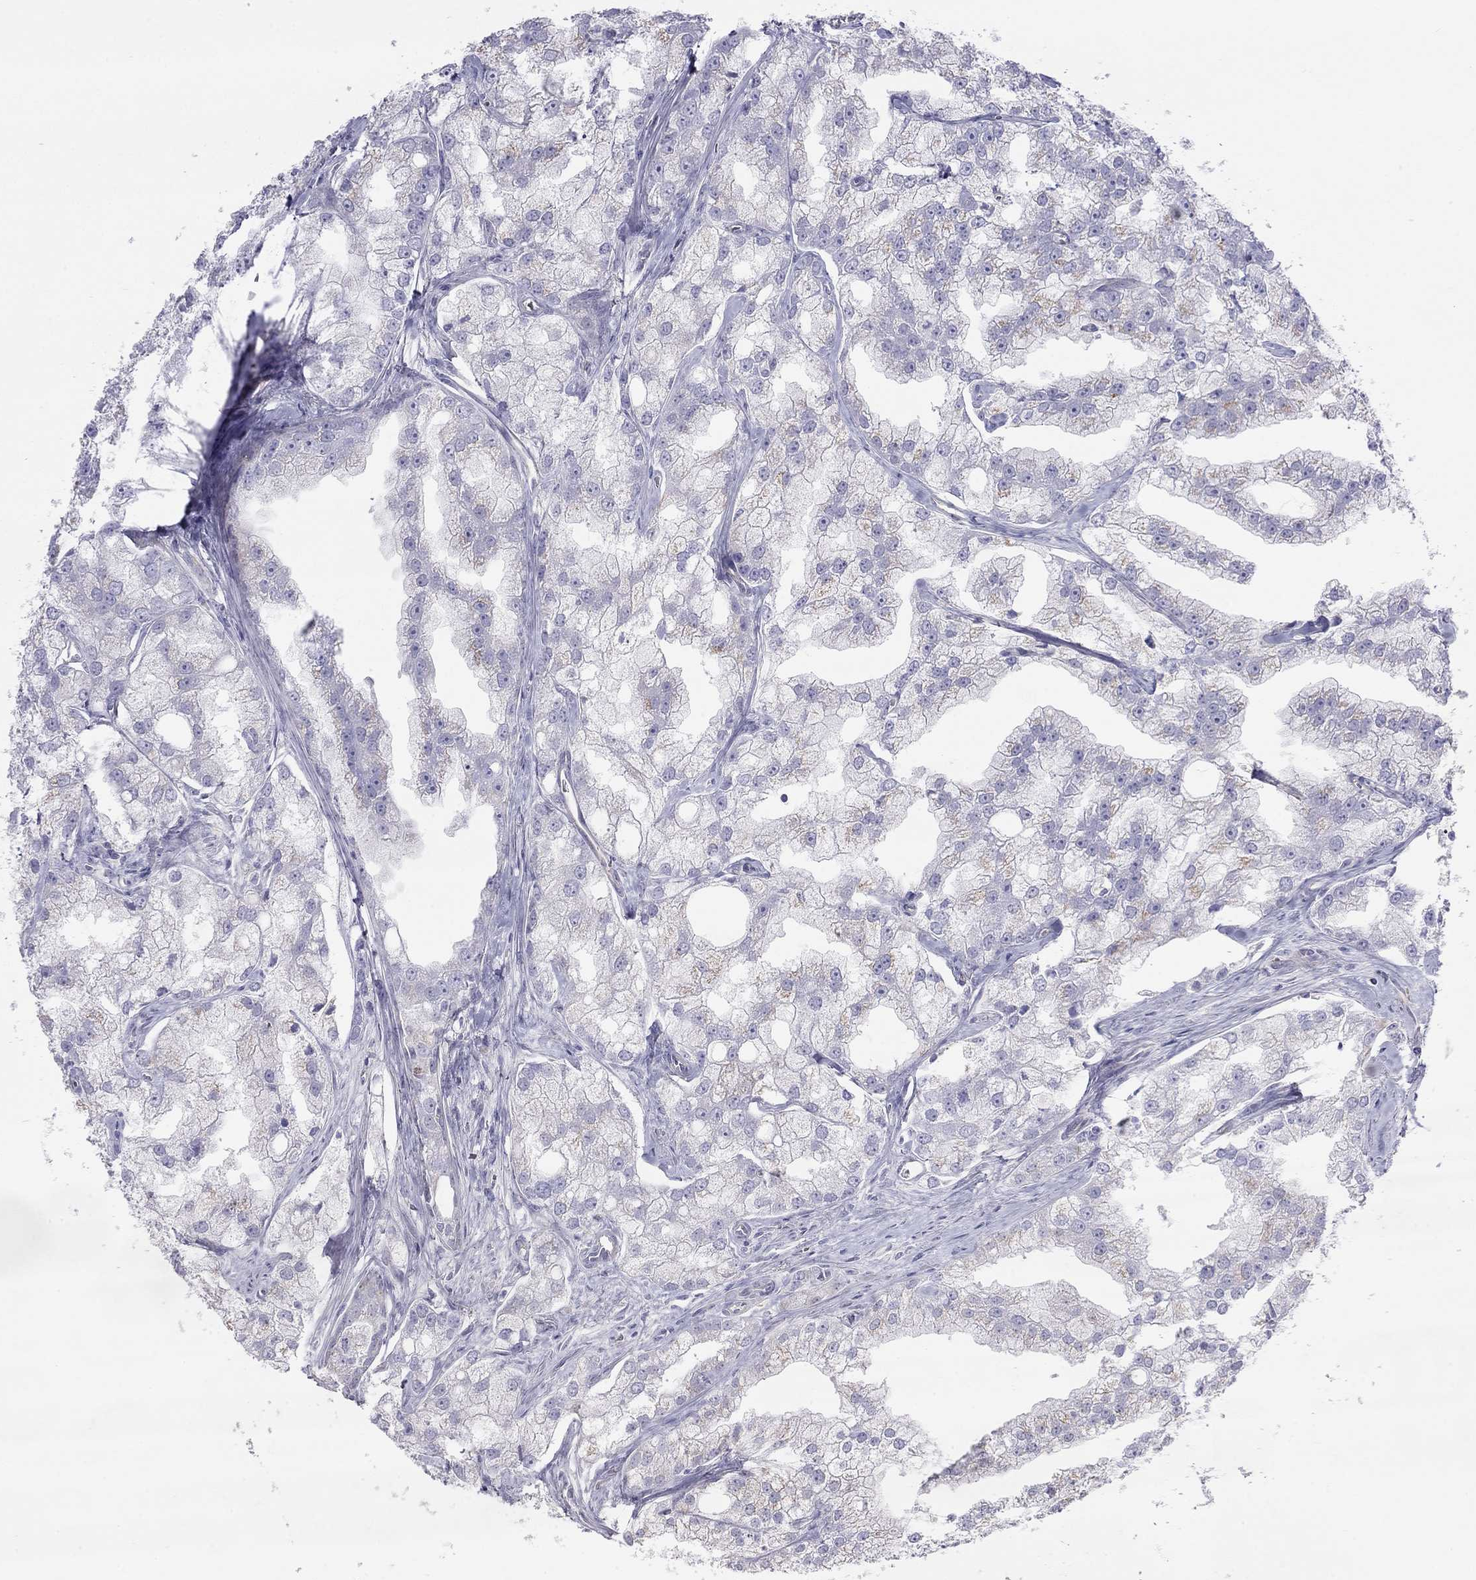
{"staining": {"intensity": "weak", "quantity": "<25%", "location": "cytoplasmic/membranous"}, "tissue": "prostate cancer", "cell_type": "Tumor cells", "image_type": "cancer", "snomed": [{"axis": "morphology", "description": "Adenocarcinoma, NOS"}, {"axis": "topography", "description": "Prostate"}], "caption": "Prostate cancer was stained to show a protein in brown. There is no significant positivity in tumor cells.", "gene": "TDRD6", "patient": {"sex": "male", "age": 70}}